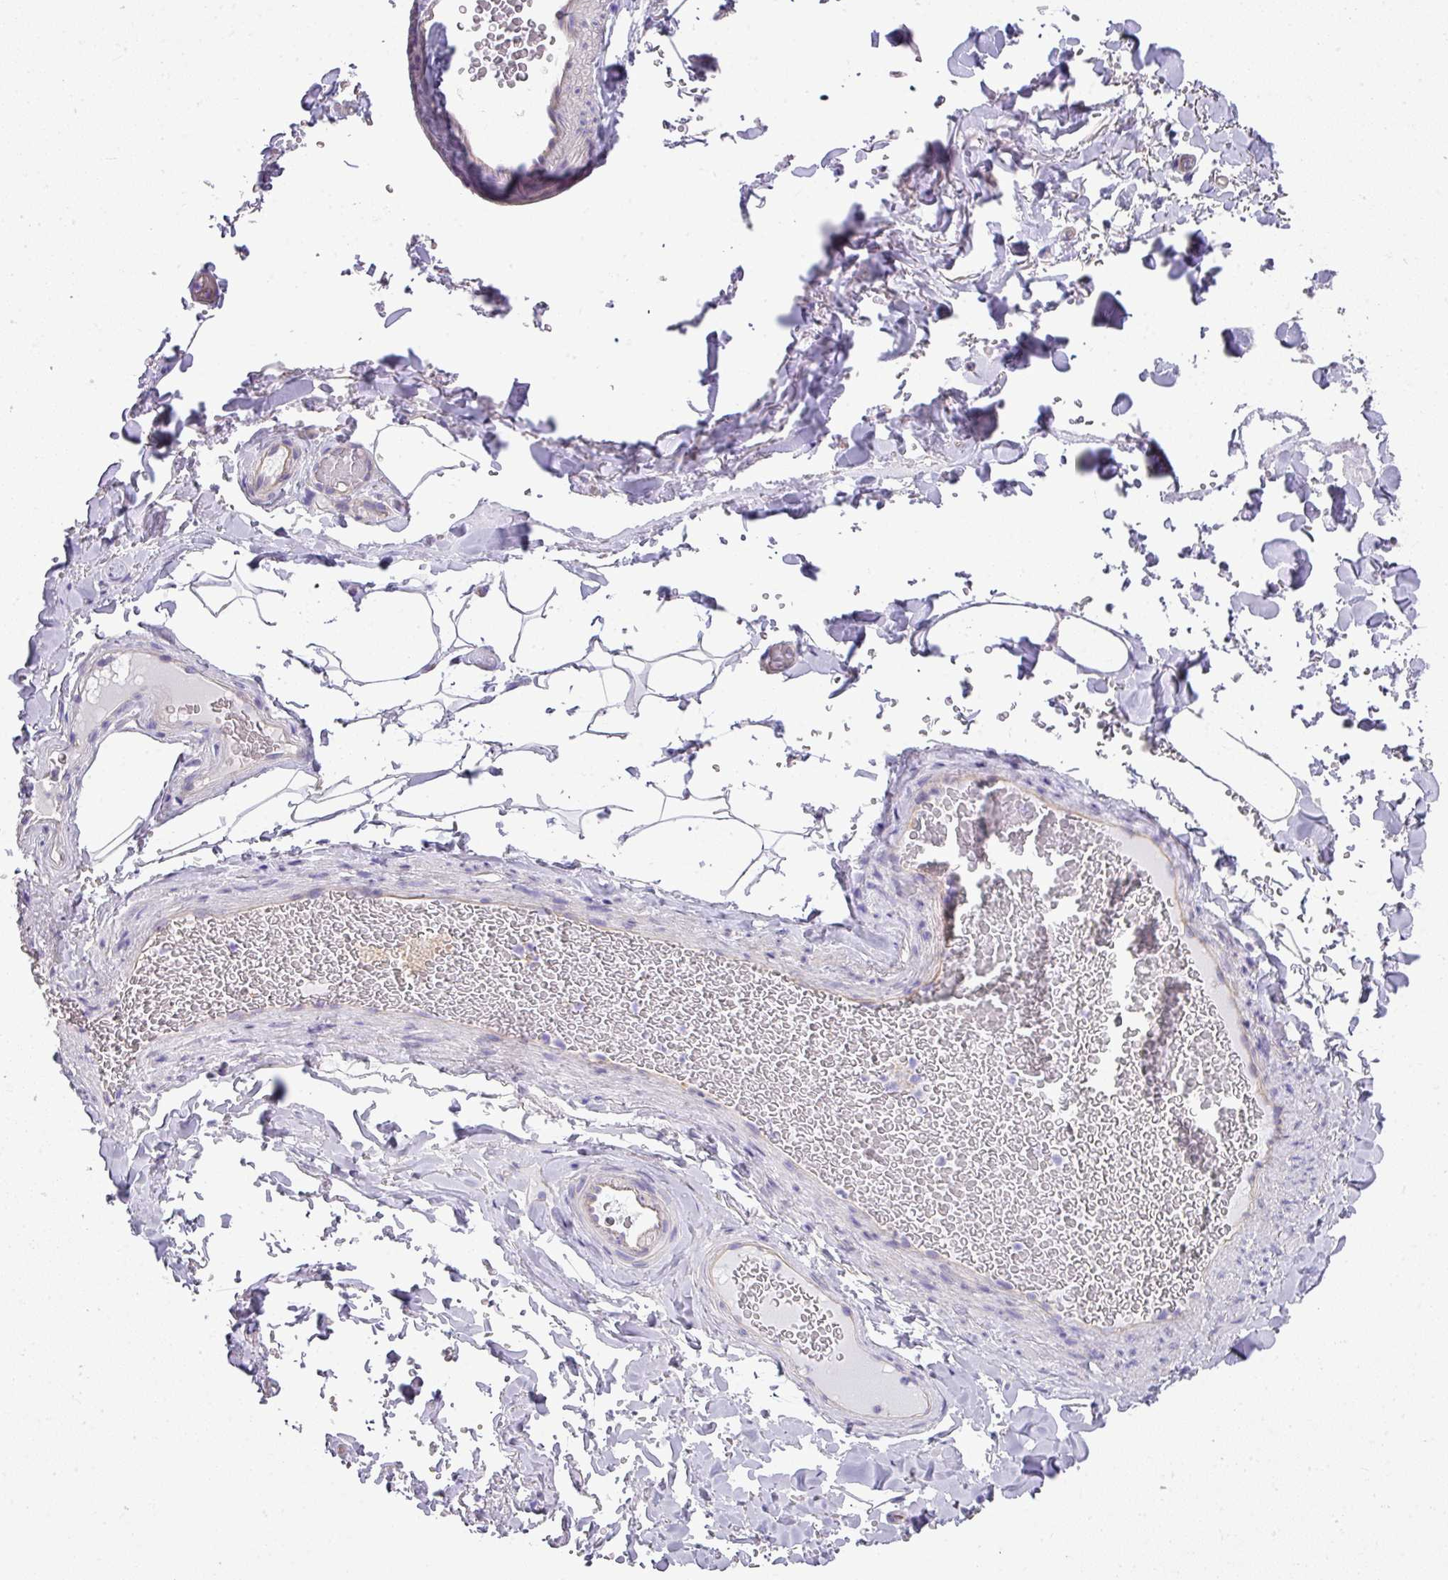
{"staining": {"intensity": "negative", "quantity": "none", "location": "none"}, "tissue": "adipose tissue", "cell_type": "Adipocytes", "image_type": "normal", "snomed": [{"axis": "morphology", "description": "Normal tissue, NOS"}, {"axis": "topography", "description": "Rectum"}, {"axis": "topography", "description": "Peripheral nerve tissue"}], "caption": "Normal adipose tissue was stained to show a protein in brown. There is no significant positivity in adipocytes. (Brightfield microscopy of DAB immunohistochemistry (IHC) at high magnification).", "gene": "PALS2", "patient": {"sex": "female", "age": 69}}